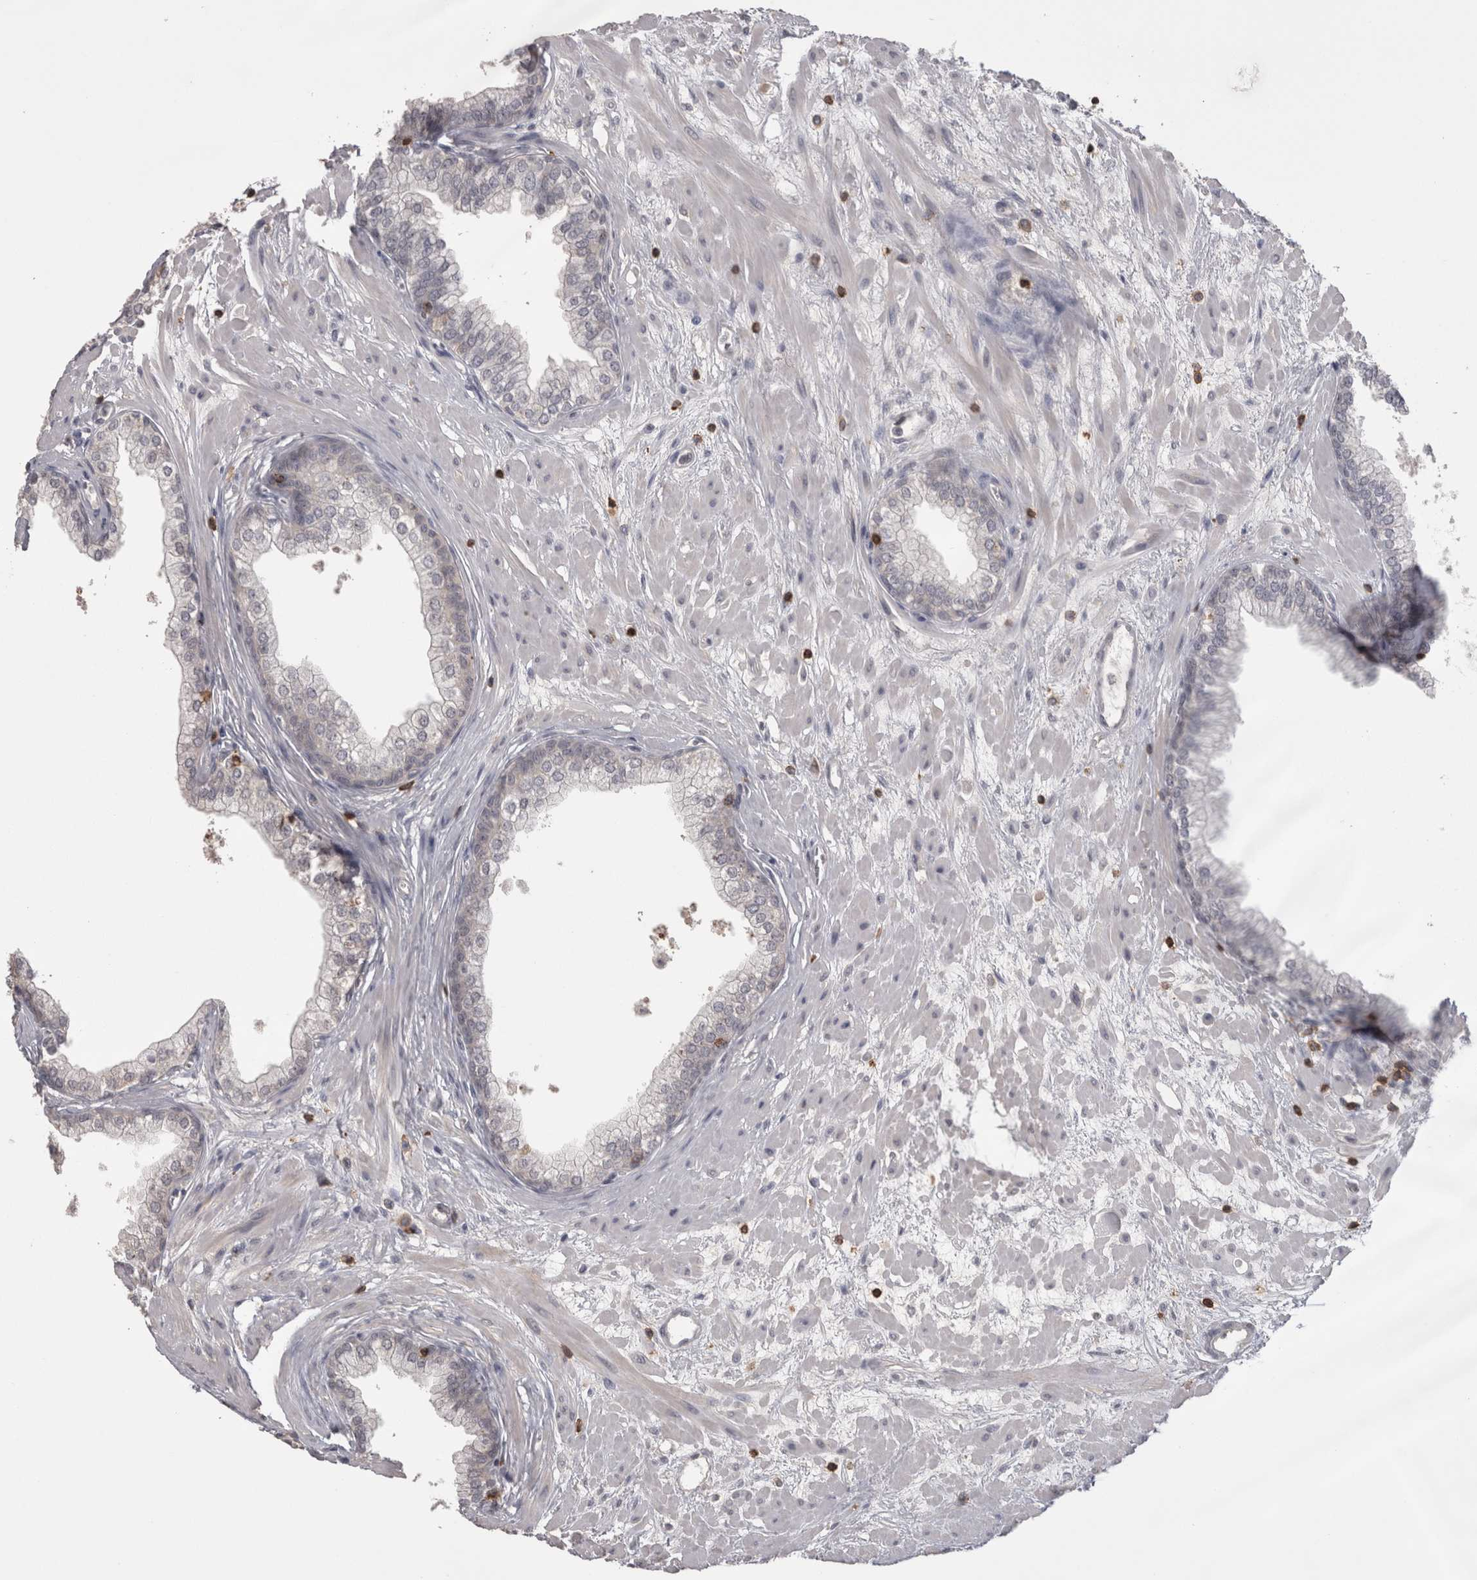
{"staining": {"intensity": "negative", "quantity": "none", "location": "none"}, "tissue": "prostate", "cell_type": "Glandular cells", "image_type": "normal", "snomed": [{"axis": "morphology", "description": "Normal tissue, NOS"}, {"axis": "morphology", "description": "Urothelial carcinoma, Low grade"}, {"axis": "topography", "description": "Urinary bladder"}, {"axis": "topography", "description": "Prostate"}], "caption": "Glandular cells show no significant protein positivity in normal prostate.", "gene": "SKAP1", "patient": {"sex": "male", "age": 60}}